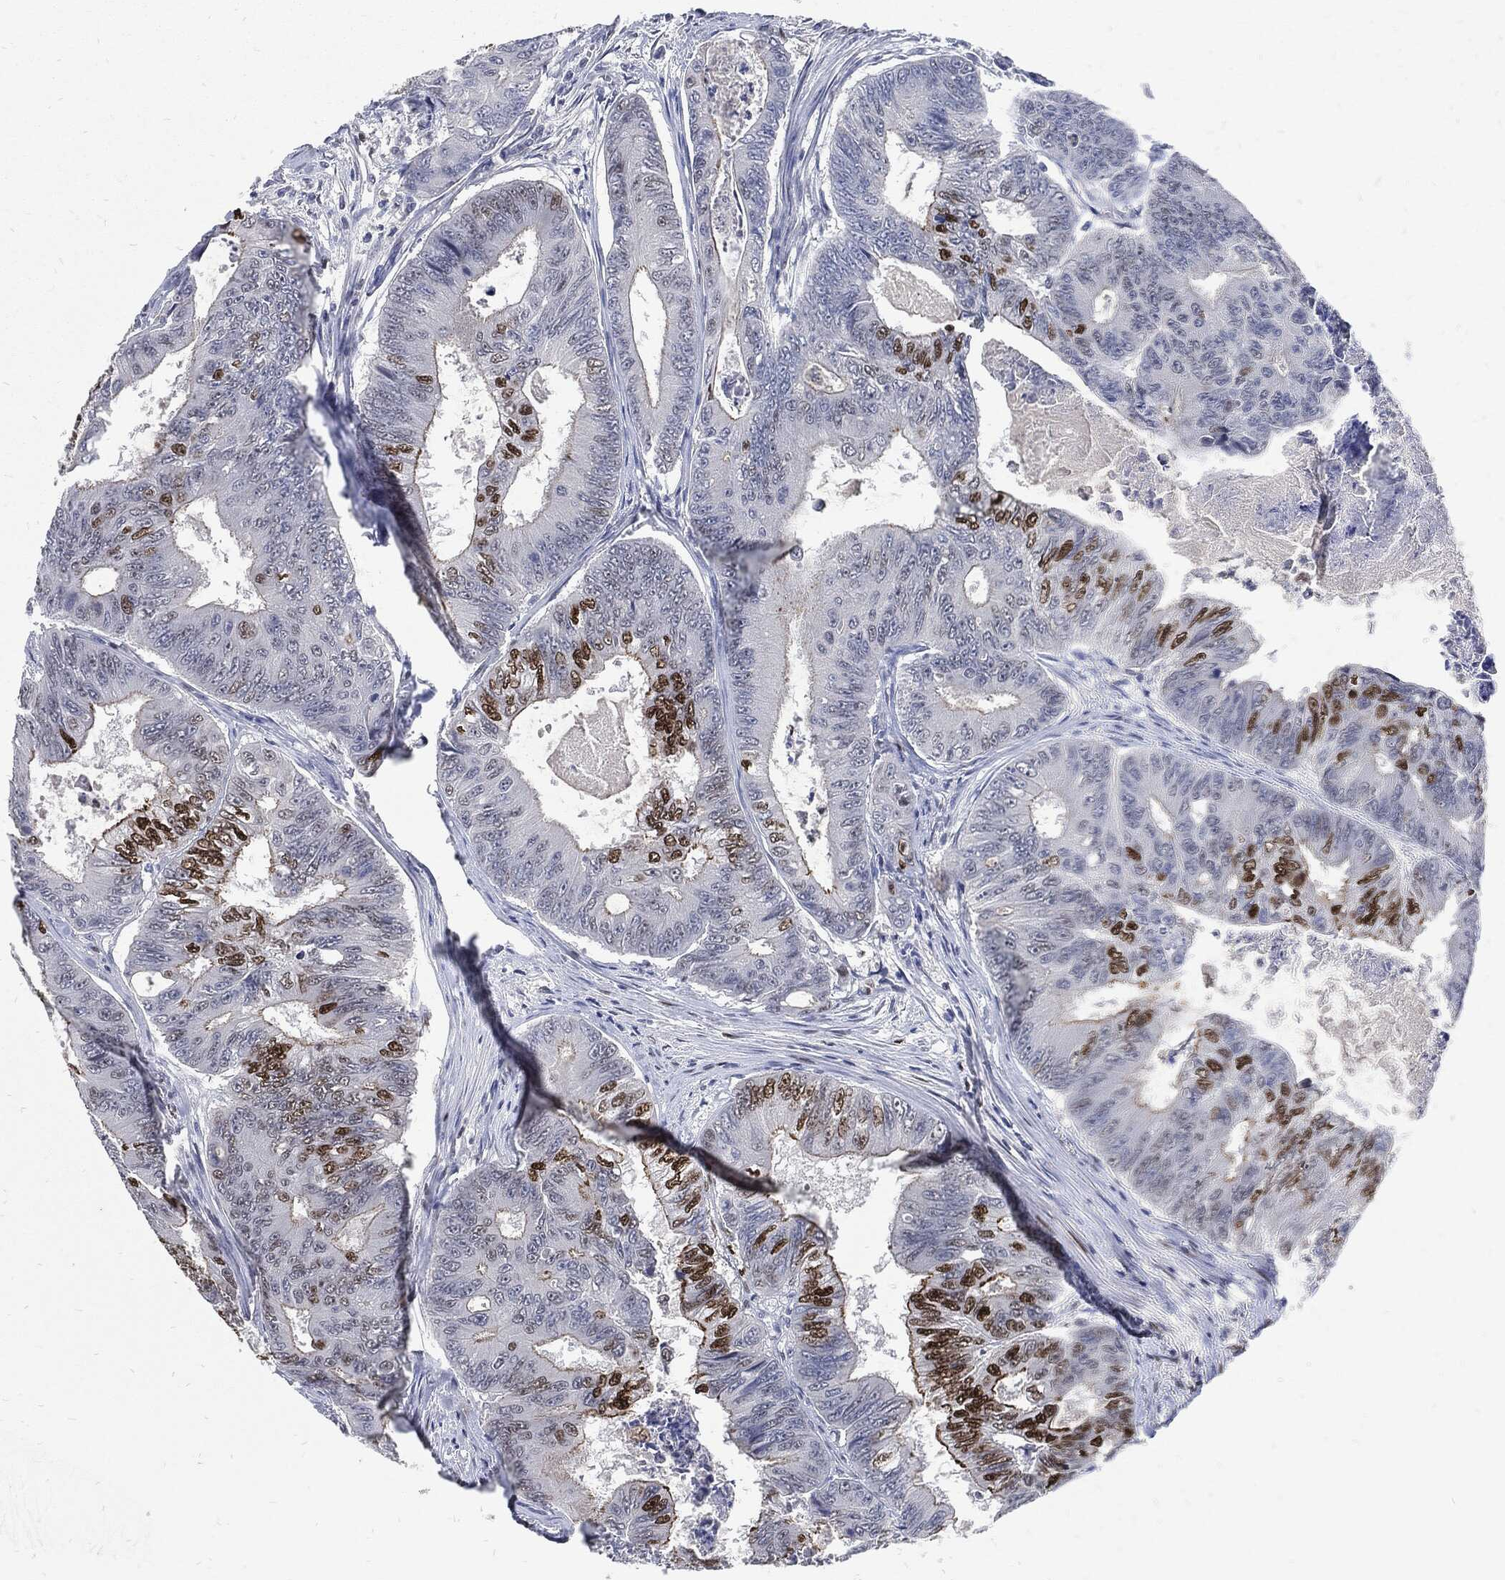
{"staining": {"intensity": "strong", "quantity": "<25%", "location": "nuclear"}, "tissue": "colorectal cancer", "cell_type": "Tumor cells", "image_type": "cancer", "snomed": [{"axis": "morphology", "description": "Adenocarcinoma, NOS"}, {"axis": "topography", "description": "Colon"}], "caption": "DAB (3,3'-diaminobenzidine) immunohistochemical staining of colorectal cancer demonstrates strong nuclear protein staining in about <25% of tumor cells. (brown staining indicates protein expression, while blue staining denotes nuclei).", "gene": "JUN", "patient": {"sex": "female", "age": 48}}